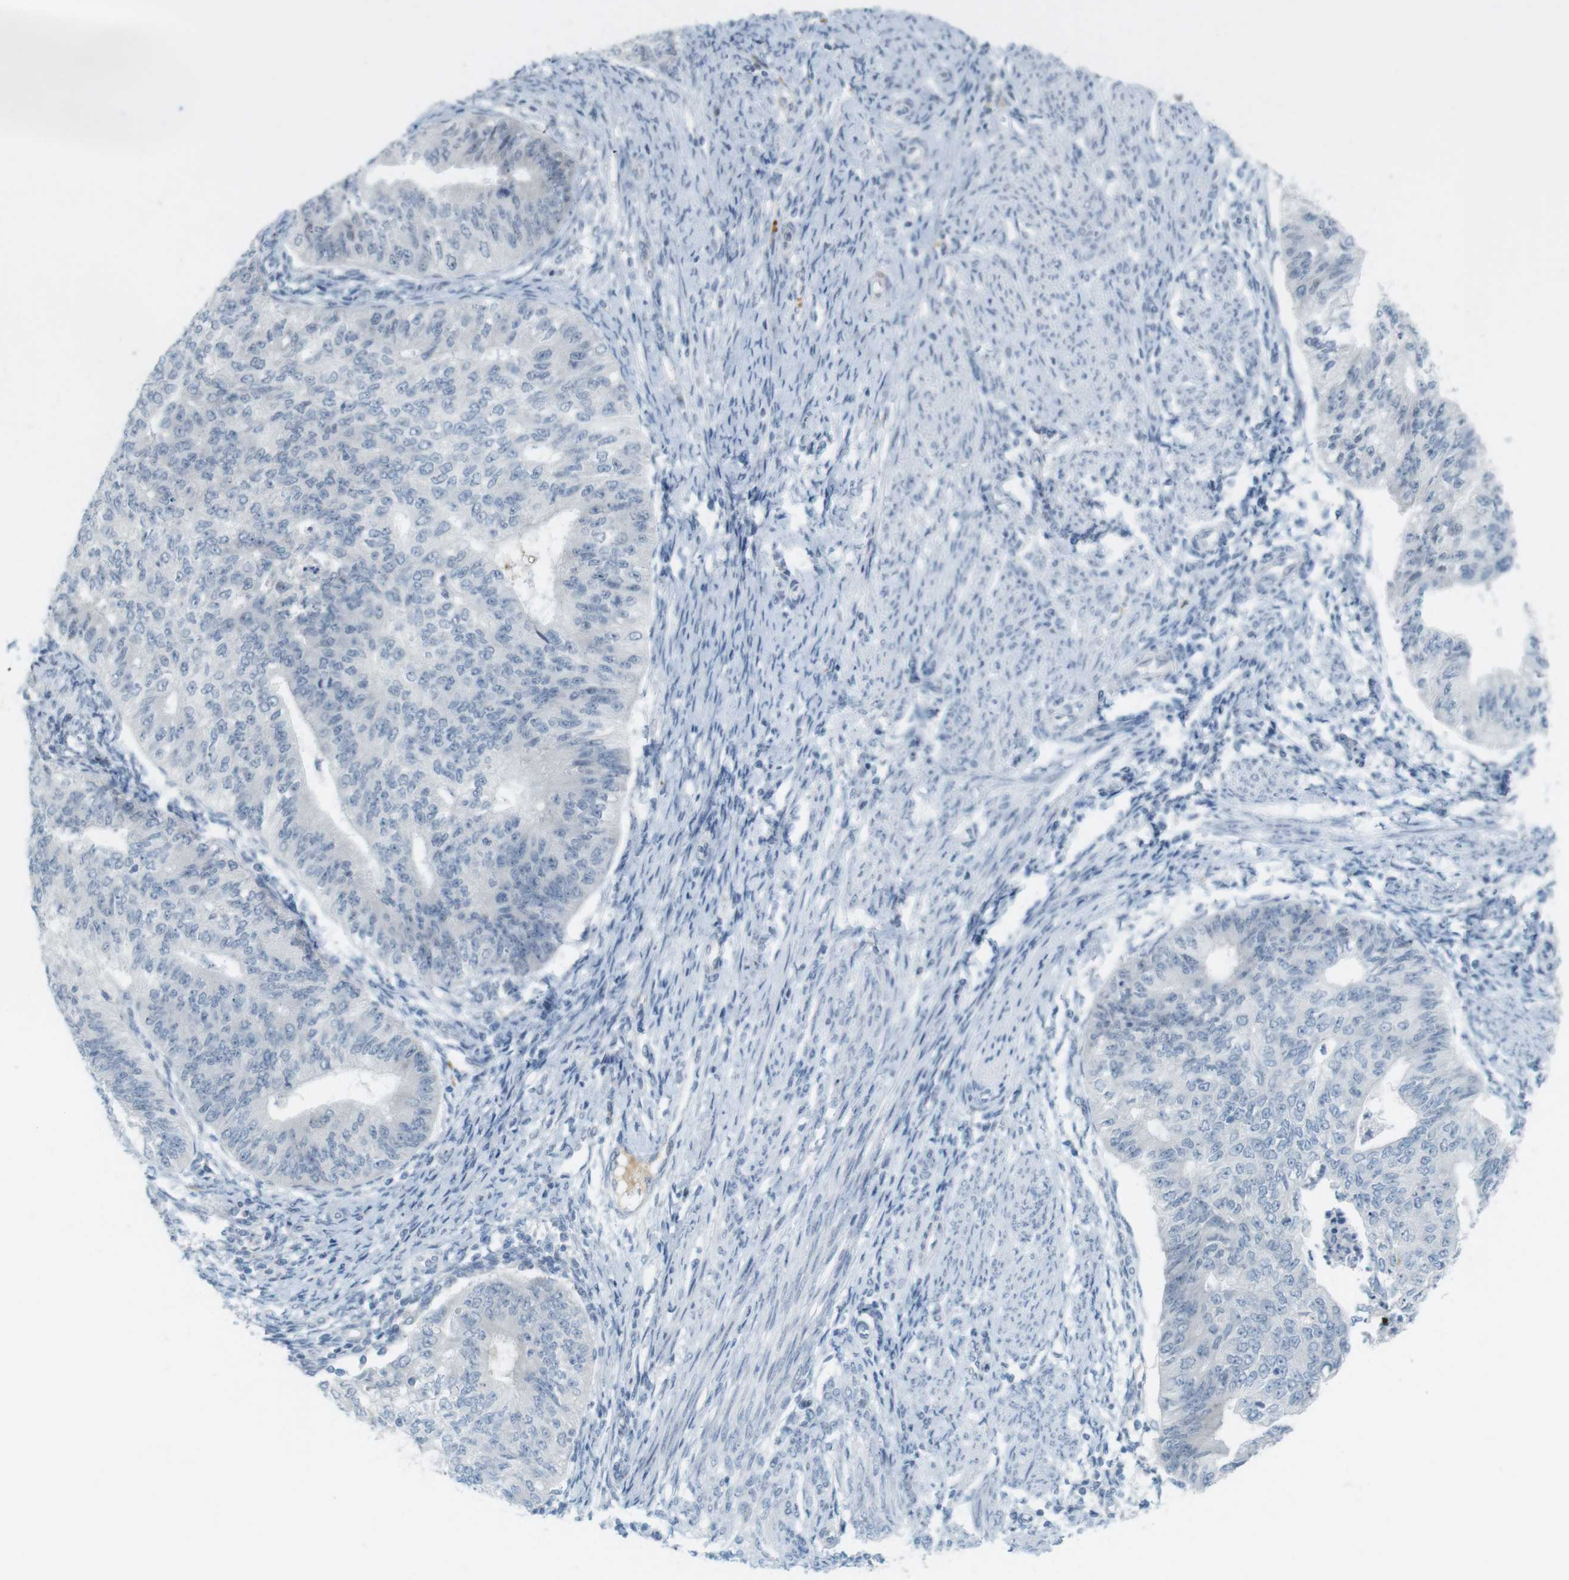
{"staining": {"intensity": "negative", "quantity": "none", "location": "none"}, "tissue": "endometrial cancer", "cell_type": "Tumor cells", "image_type": "cancer", "snomed": [{"axis": "morphology", "description": "Adenocarcinoma, NOS"}, {"axis": "topography", "description": "Endometrium"}], "caption": "Tumor cells show no significant protein expression in adenocarcinoma (endometrial).", "gene": "DMC1", "patient": {"sex": "female", "age": 32}}